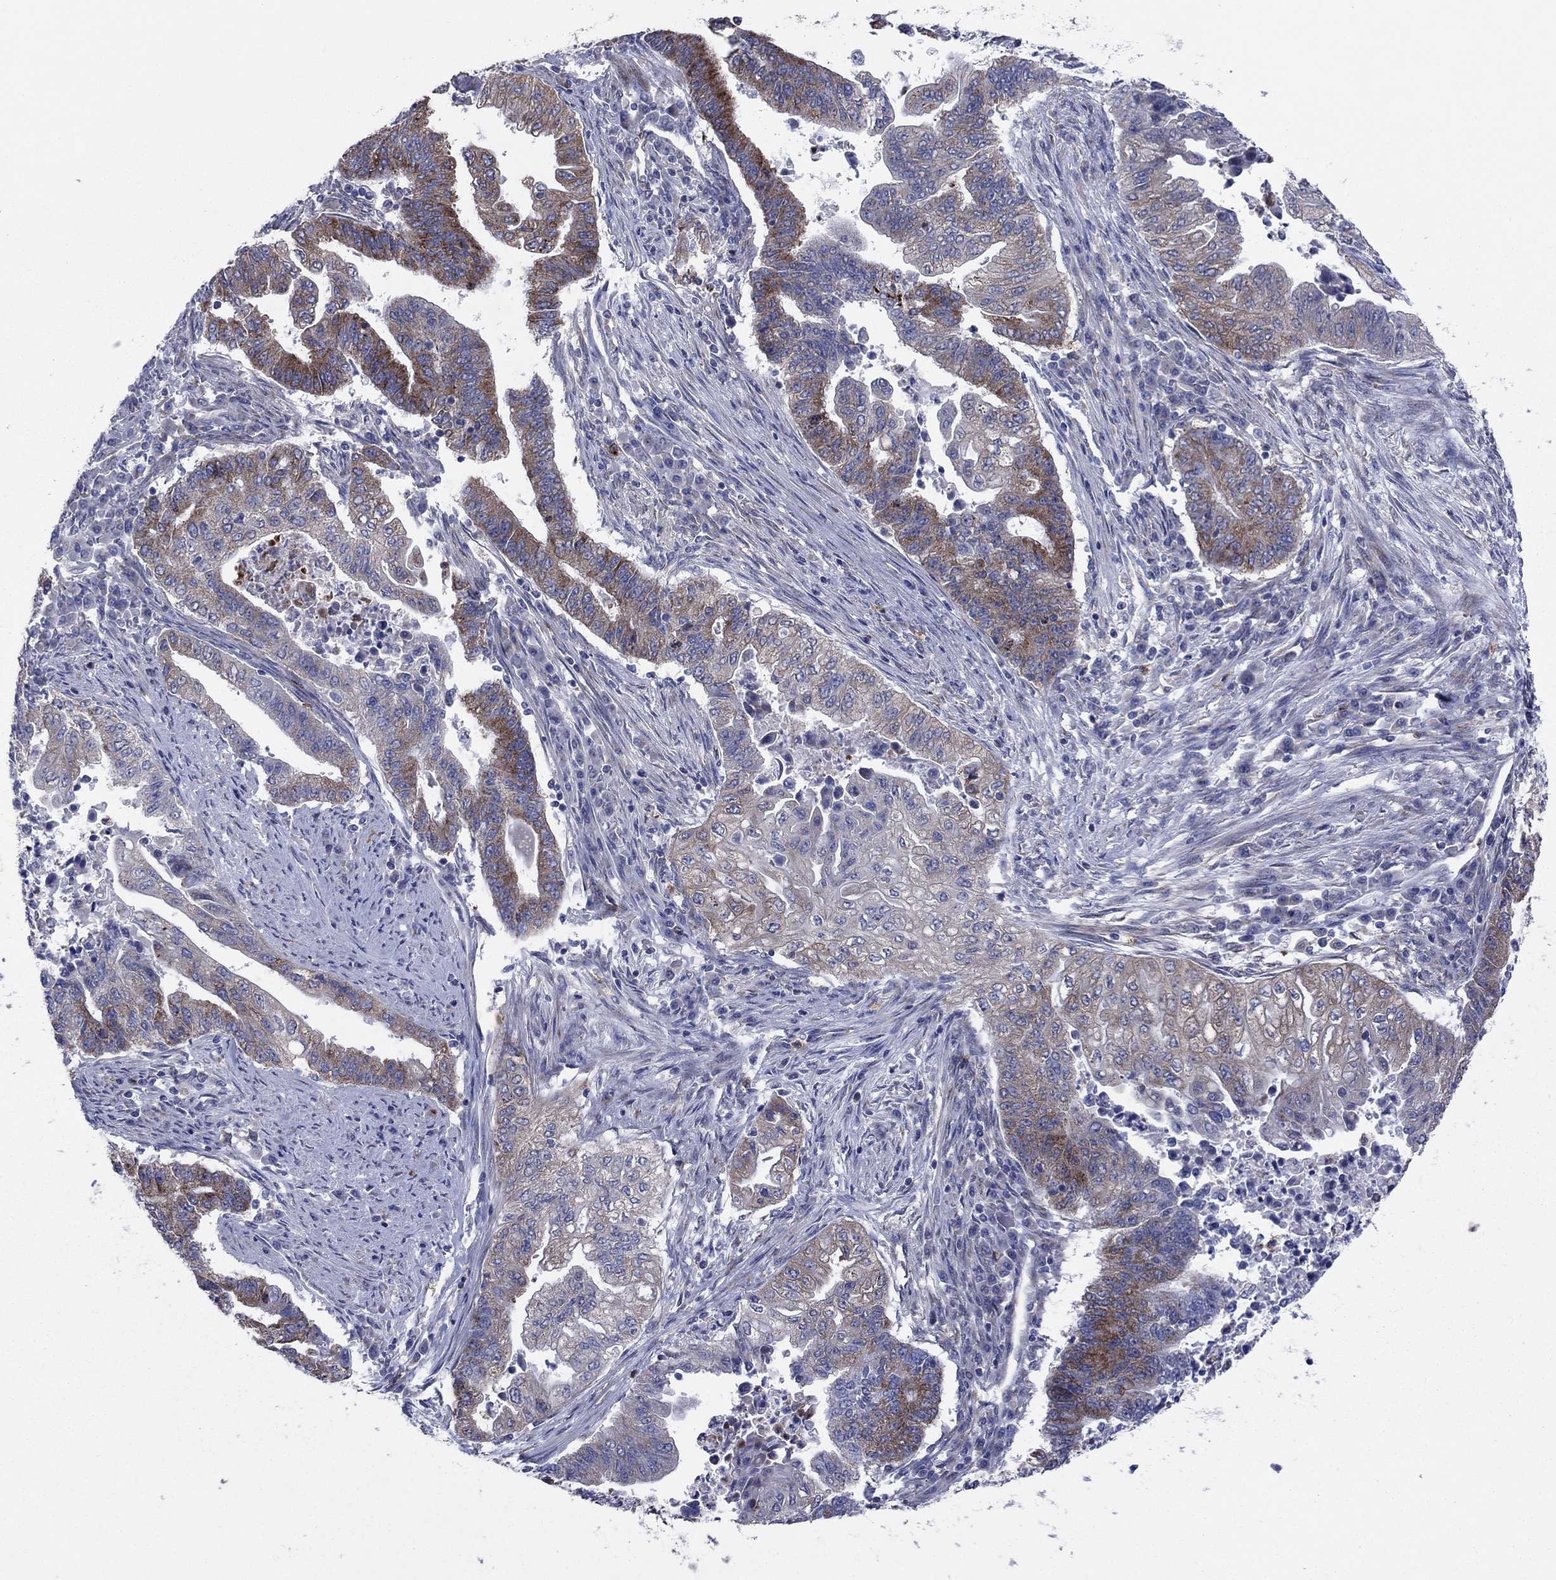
{"staining": {"intensity": "strong", "quantity": "<25%", "location": "cytoplasmic/membranous"}, "tissue": "endometrial cancer", "cell_type": "Tumor cells", "image_type": "cancer", "snomed": [{"axis": "morphology", "description": "Adenocarcinoma, NOS"}, {"axis": "topography", "description": "Uterus"}, {"axis": "topography", "description": "Endometrium"}], "caption": "Endometrial cancer stained with DAB immunohistochemistry exhibits medium levels of strong cytoplasmic/membranous positivity in approximately <25% of tumor cells.", "gene": "GPR155", "patient": {"sex": "female", "age": 54}}